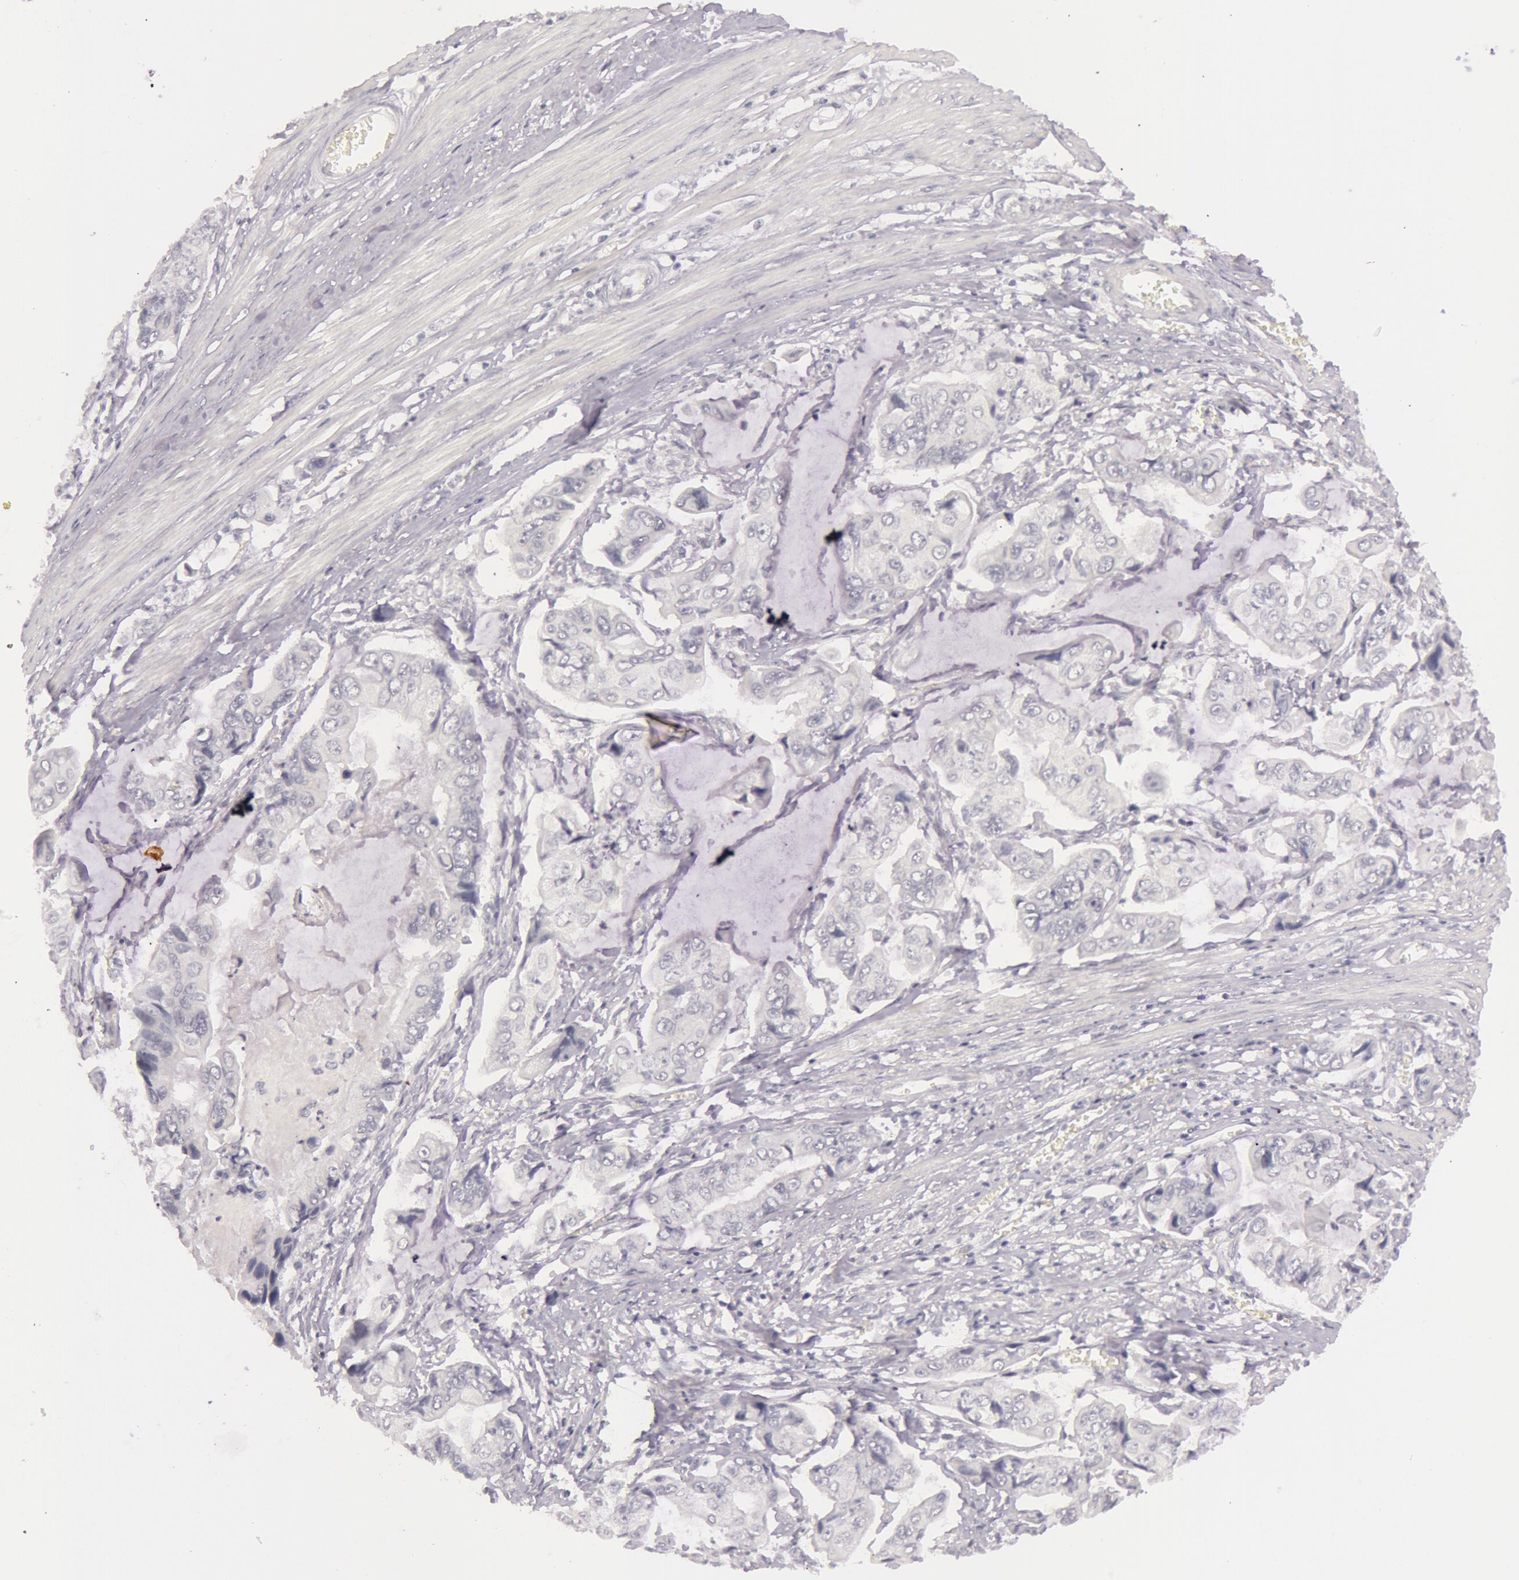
{"staining": {"intensity": "negative", "quantity": "none", "location": "none"}, "tissue": "stomach cancer", "cell_type": "Tumor cells", "image_type": "cancer", "snomed": [{"axis": "morphology", "description": "Adenocarcinoma, NOS"}, {"axis": "topography", "description": "Stomach, upper"}], "caption": "High power microscopy photomicrograph of an immunohistochemistry histopathology image of stomach adenocarcinoma, revealing no significant staining in tumor cells.", "gene": "RBMY1F", "patient": {"sex": "male", "age": 80}}